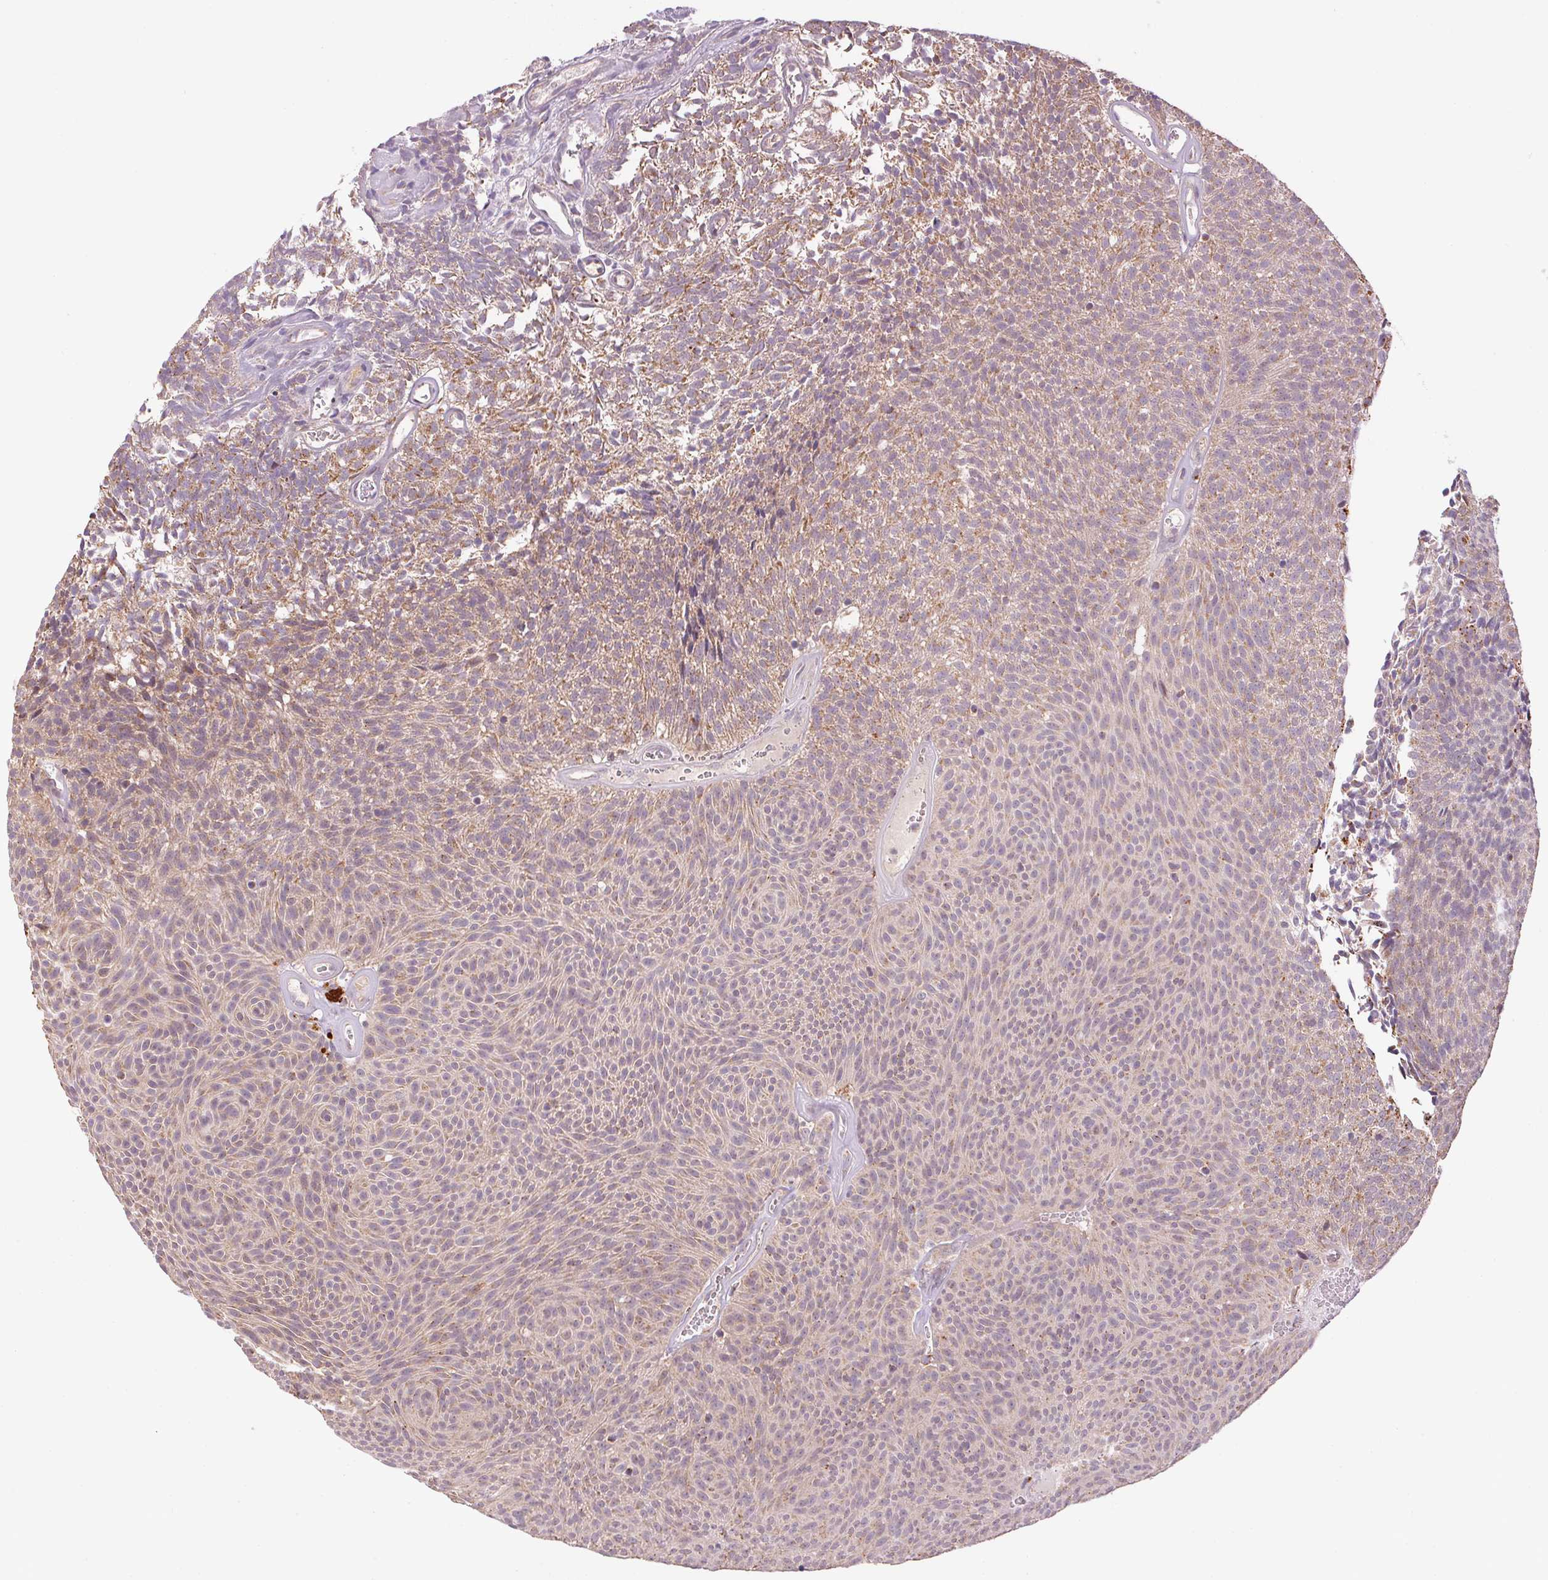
{"staining": {"intensity": "weak", "quantity": ">75%", "location": "cytoplasmic/membranous"}, "tissue": "urothelial cancer", "cell_type": "Tumor cells", "image_type": "cancer", "snomed": [{"axis": "morphology", "description": "Urothelial carcinoma, Low grade"}, {"axis": "topography", "description": "Urinary bladder"}], "caption": "About >75% of tumor cells in human urothelial cancer show weak cytoplasmic/membranous protein staining as visualized by brown immunohistochemical staining.", "gene": "ADH5", "patient": {"sex": "male", "age": 77}}